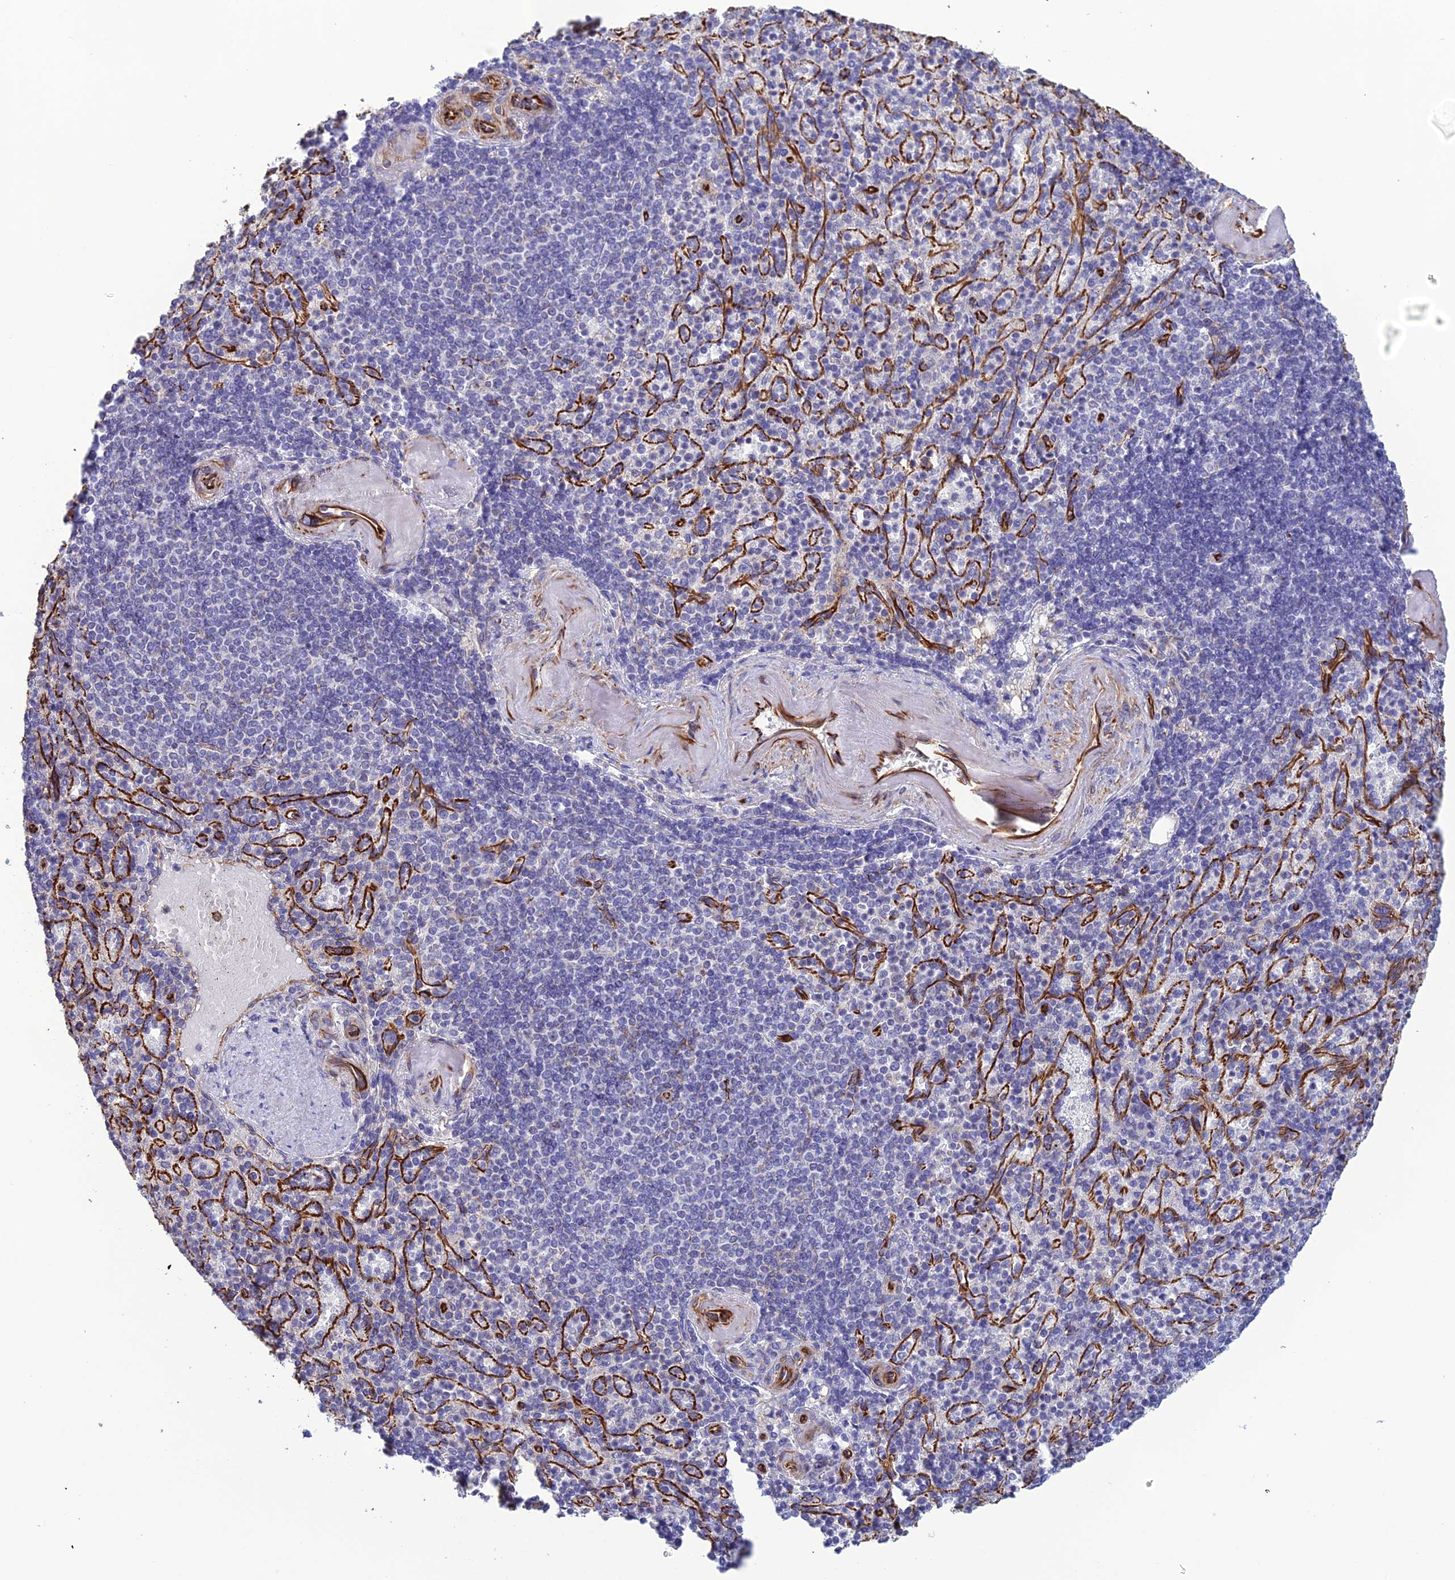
{"staining": {"intensity": "weak", "quantity": "<25%", "location": "cytoplasmic/membranous"}, "tissue": "spleen", "cell_type": "Cells in red pulp", "image_type": "normal", "snomed": [{"axis": "morphology", "description": "Normal tissue, NOS"}, {"axis": "topography", "description": "Spleen"}], "caption": "Micrograph shows no significant protein positivity in cells in red pulp of benign spleen.", "gene": "FBXL20", "patient": {"sex": "female", "age": 74}}